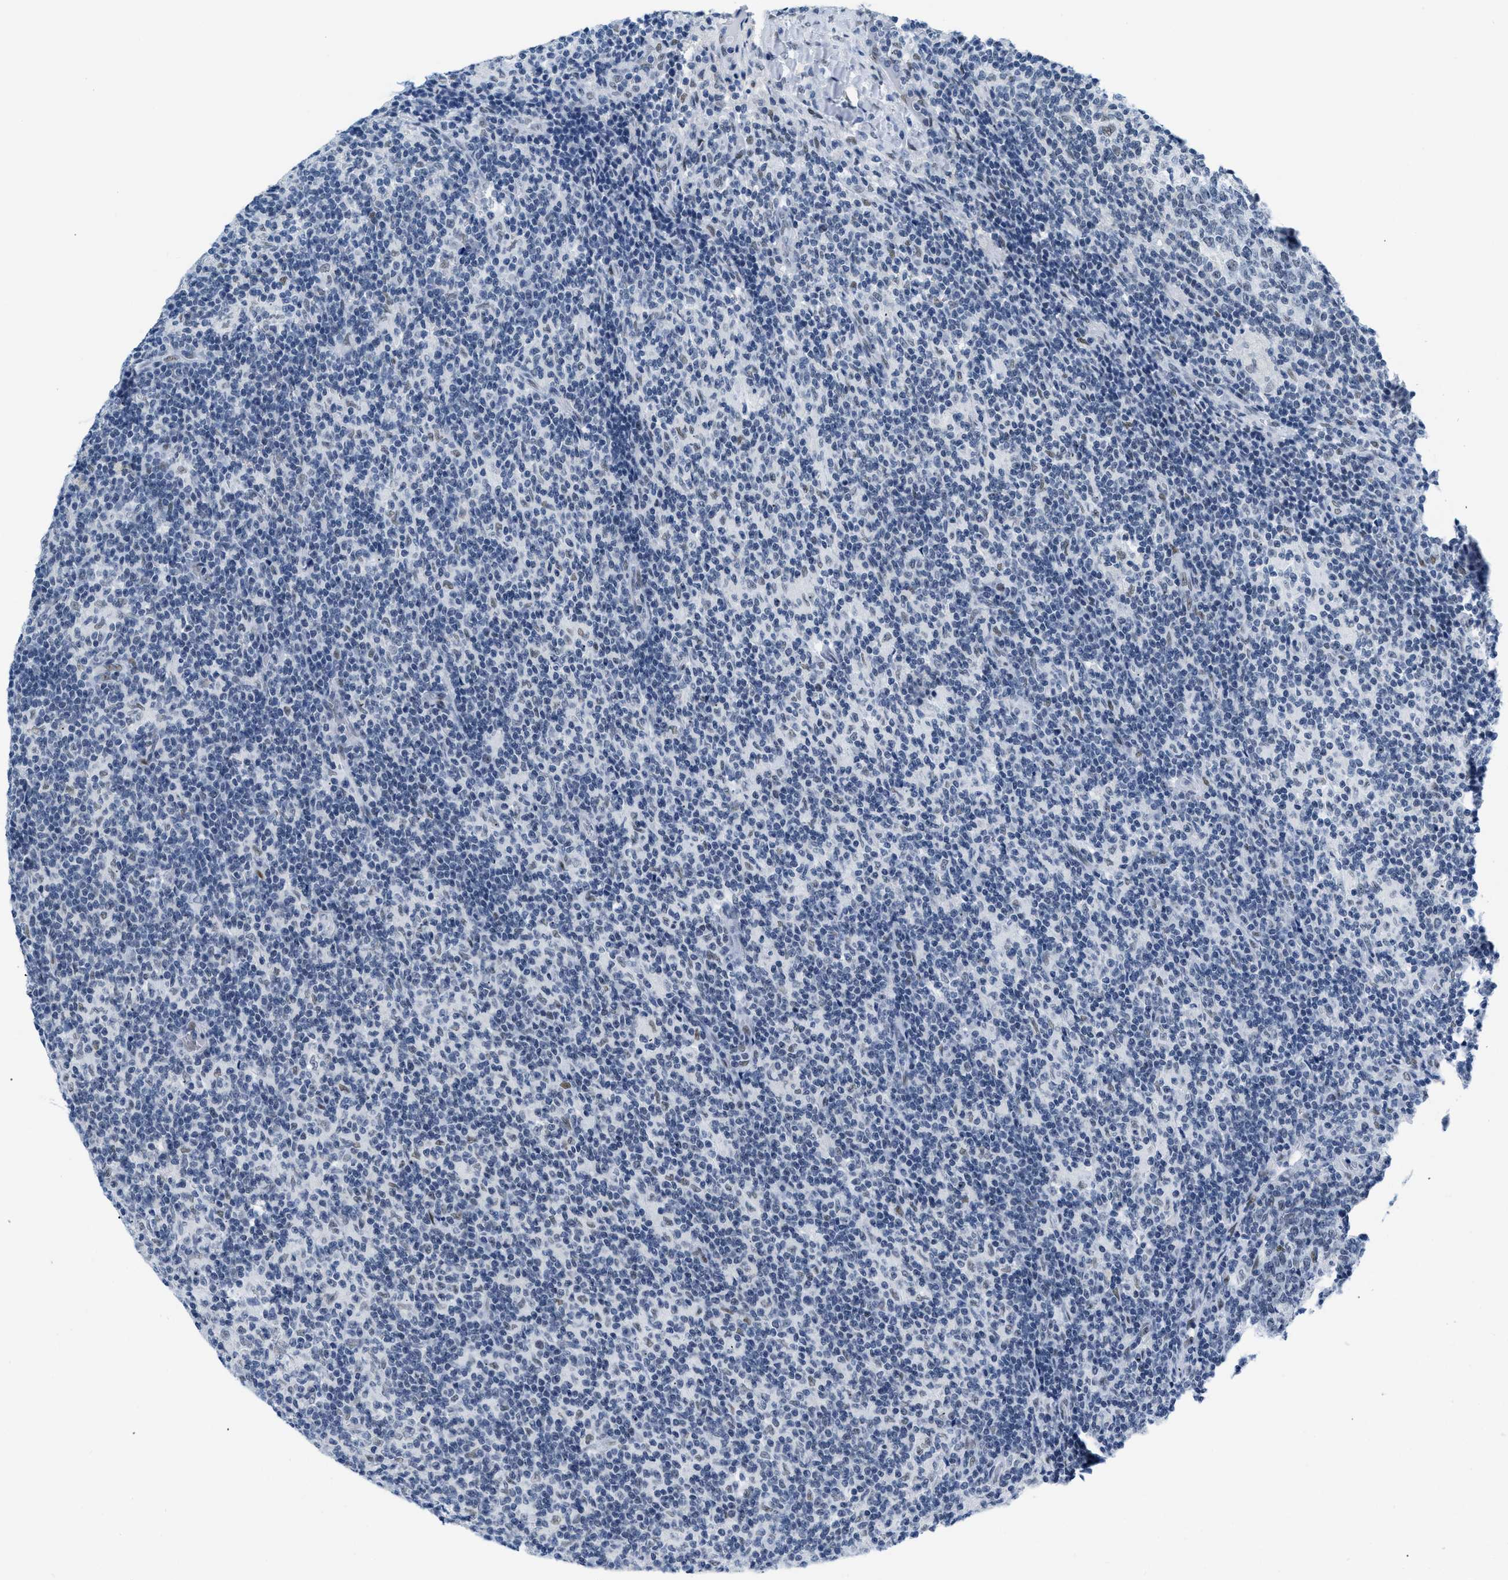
{"staining": {"intensity": "moderate", "quantity": "<25%", "location": "nuclear"}, "tissue": "lymph node", "cell_type": "Germinal center cells", "image_type": "normal", "snomed": [{"axis": "morphology", "description": "Normal tissue, NOS"}, {"axis": "morphology", "description": "Inflammation, NOS"}, {"axis": "topography", "description": "Lymph node"}], "caption": "This histopathology image demonstrates IHC staining of normal lymph node, with low moderate nuclear expression in approximately <25% of germinal center cells.", "gene": "CTBP1", "patient": {"sex": "male", "age": 55}}